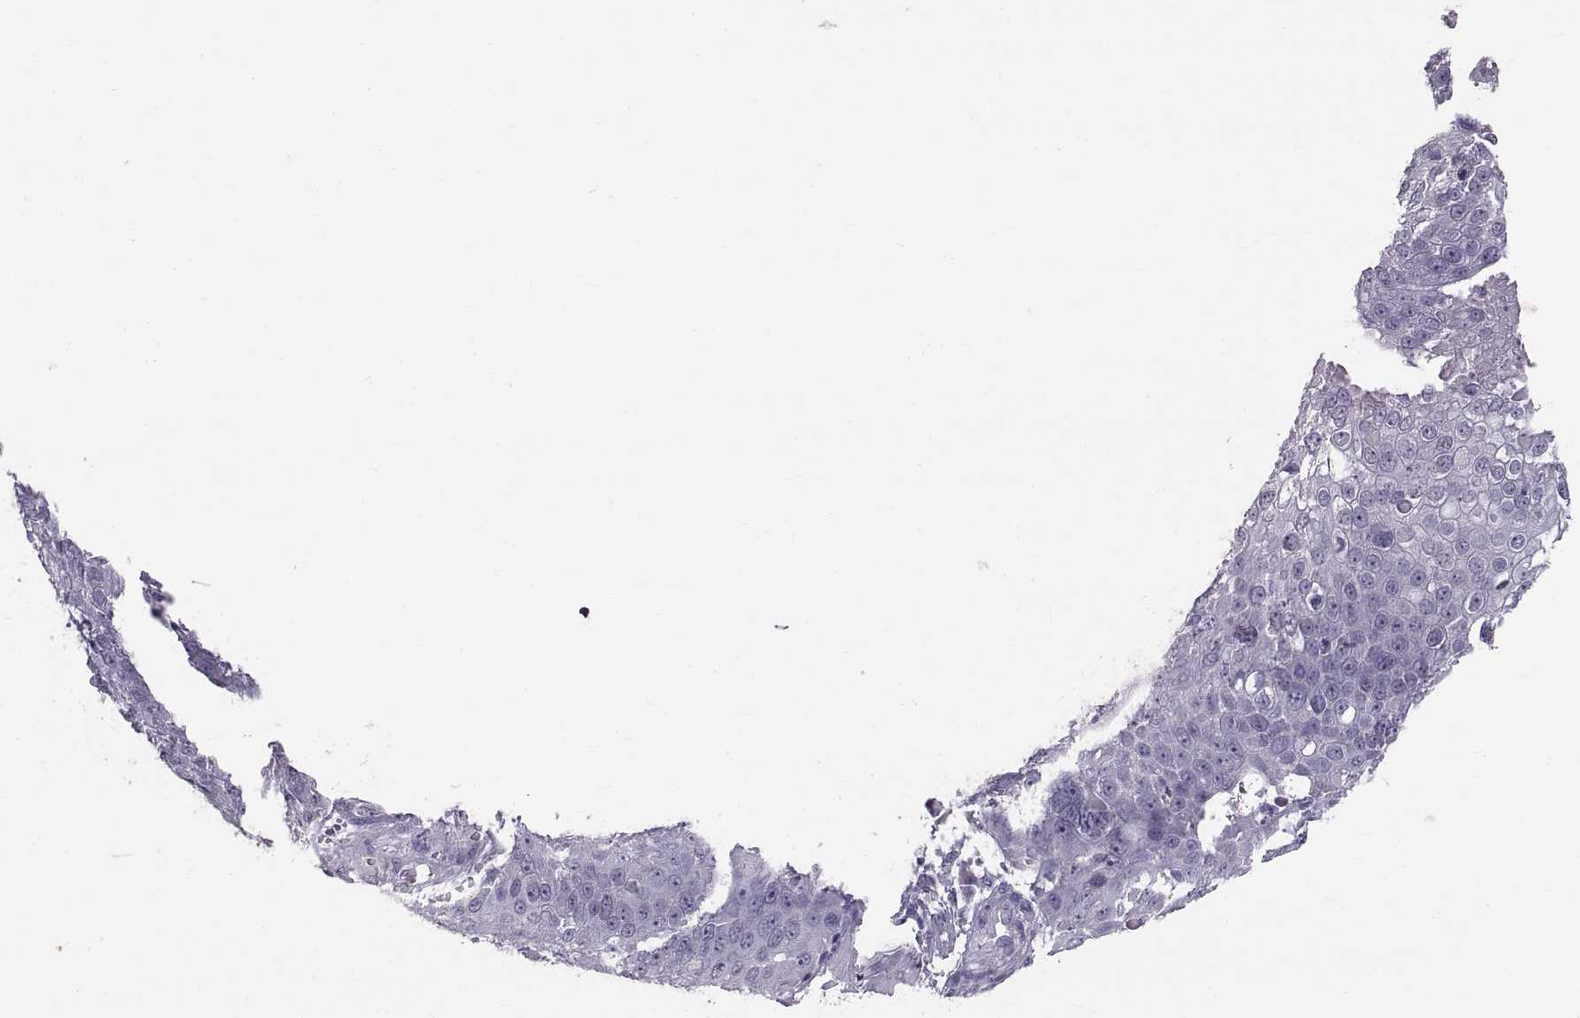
{"staining": {"intensity": "negative", "quantity": "none", "location": "none"}, "tissue": "skin cancer", "cell_type": "Tumor cells", "image_type": "cancer", "snomed": [{"axis": "morphology", "description": "Squamous cell carcinoma, NOS"}, {"axis": "topography", "description": "Skin"}], "caption": "Immunohistochemical staining of human skin cancer (squamous cell carcinoma) reveals no significant positivity in tumor cells.", "gene": "WBP2NL", "patient": {"sex": "male", "age": 71}}